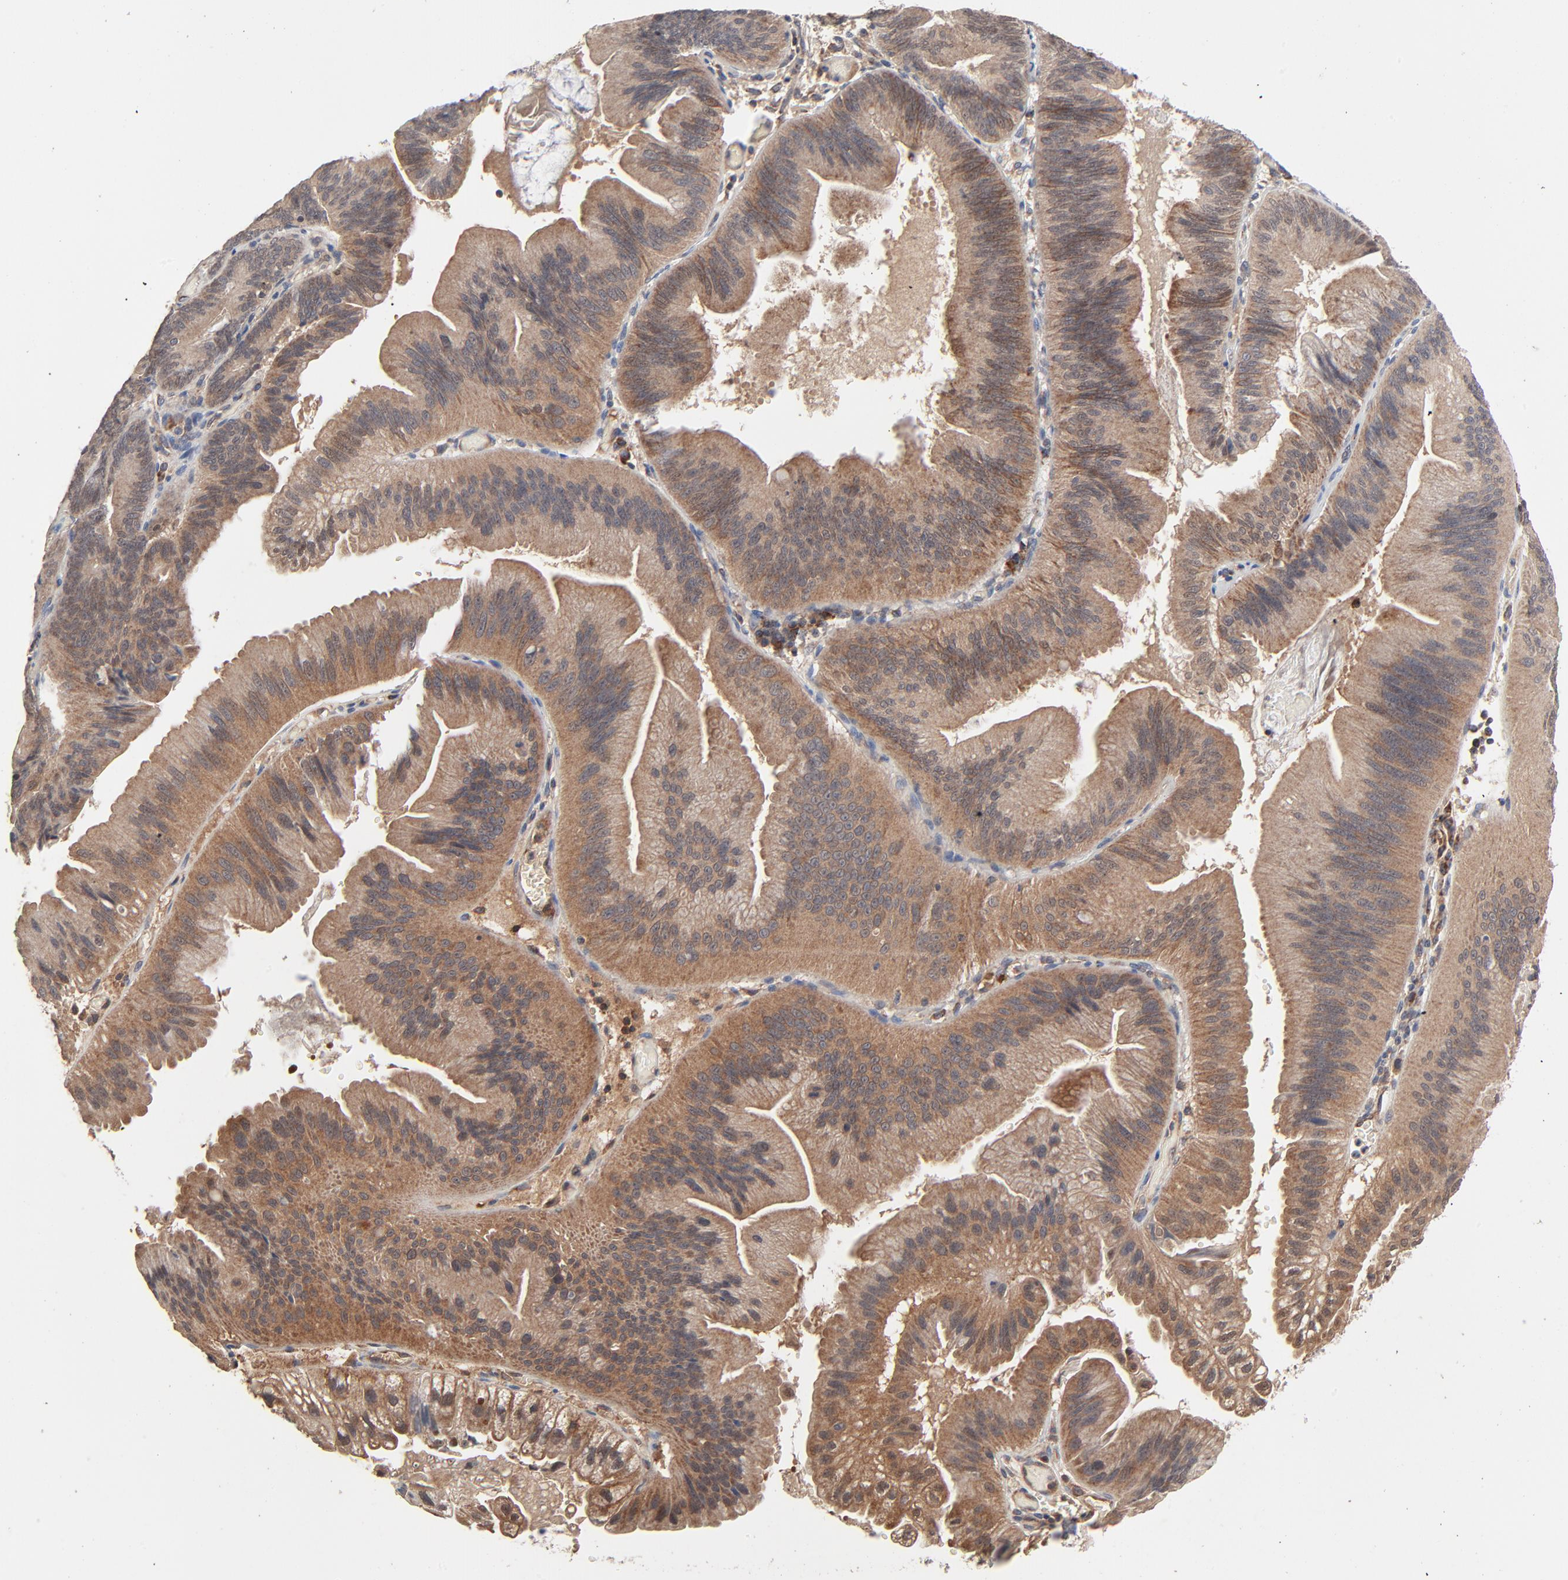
{"staining": {"intensity": "moderate", "quantity": ">75%", "location": "cytoplasmic/membranous,nuclear"}, "tissue": "pancreatic cancer", "cell_type": "Tumor cells", "image_type": "cancer", "snomed": [{"axis": "morphology", "description": "Adenocarcinoma, NOS"}, {"axis": "topography", "description": "Pancreas"}], "caption": "This micrograph displays pancreatic cancer stained with IHC to label a protein in brown. The cytoplasmic/membranous and nuclear of tumor cells show moderate positivity for the protein. Nuclei are counter-stained blue.", "gene": "ABLIM3", "patient": {"sex": "male", "age": 82}}